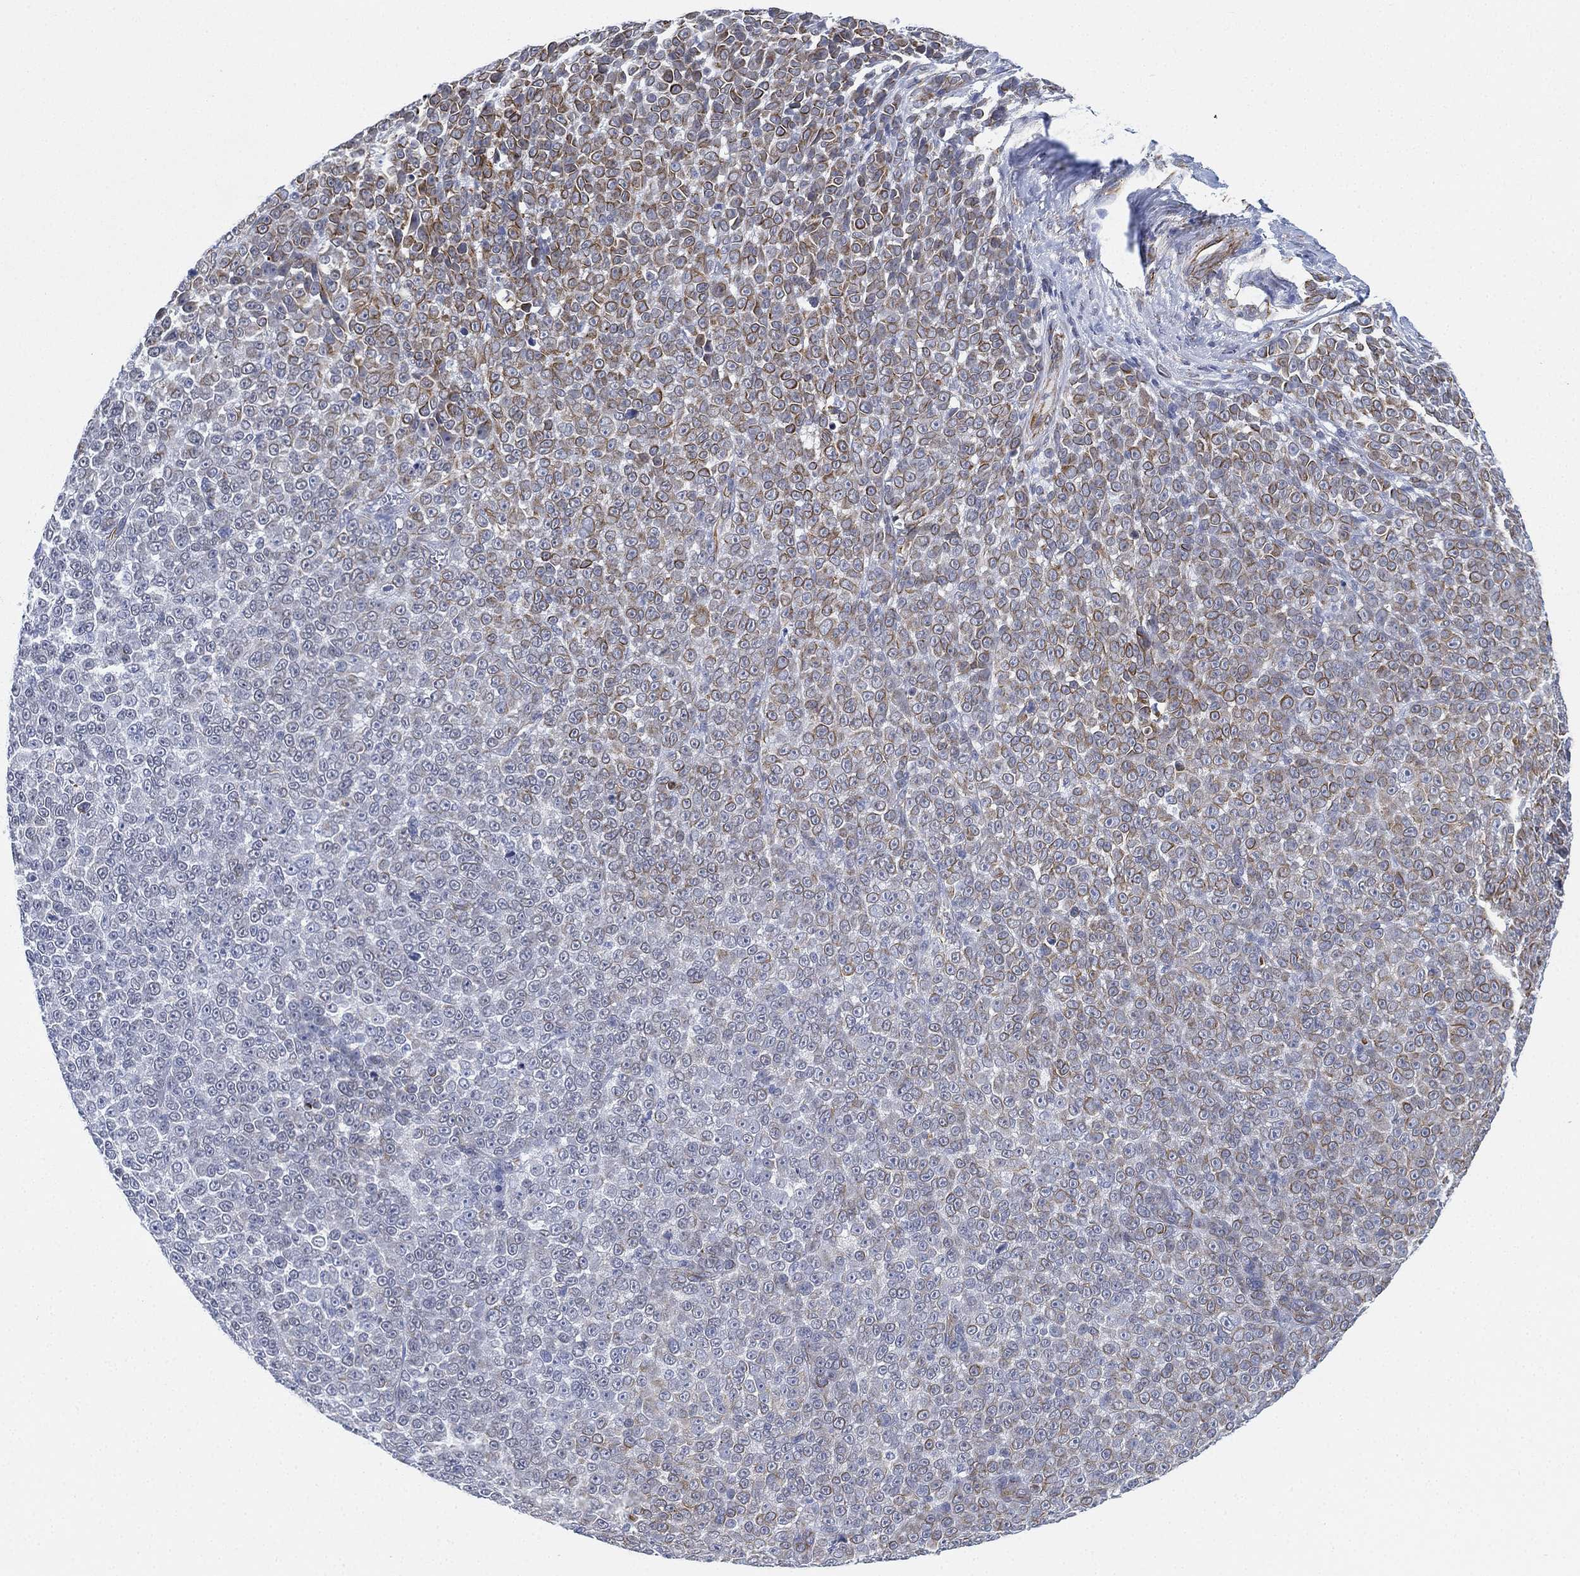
{"staining": {"intensity": "moderate", "quantity": "<25%", "location": "cytoplasmic/membranous"}, "tissue": "melanoma", "cell_type": "Tumor cells", "image_type": "cancer", "snomed": [{"axis": "morphology", "description": "Malignant melanoma, NOS"}, {"axis": "topography", "description": "Skin"}], "caption": "IHC of melanoma shows low levels of moderate cytoplasmic/membranous staining in about <25% of tumor cells.", "gene": "PSKH2", "patient": {"sex": "female", "age": 95}}